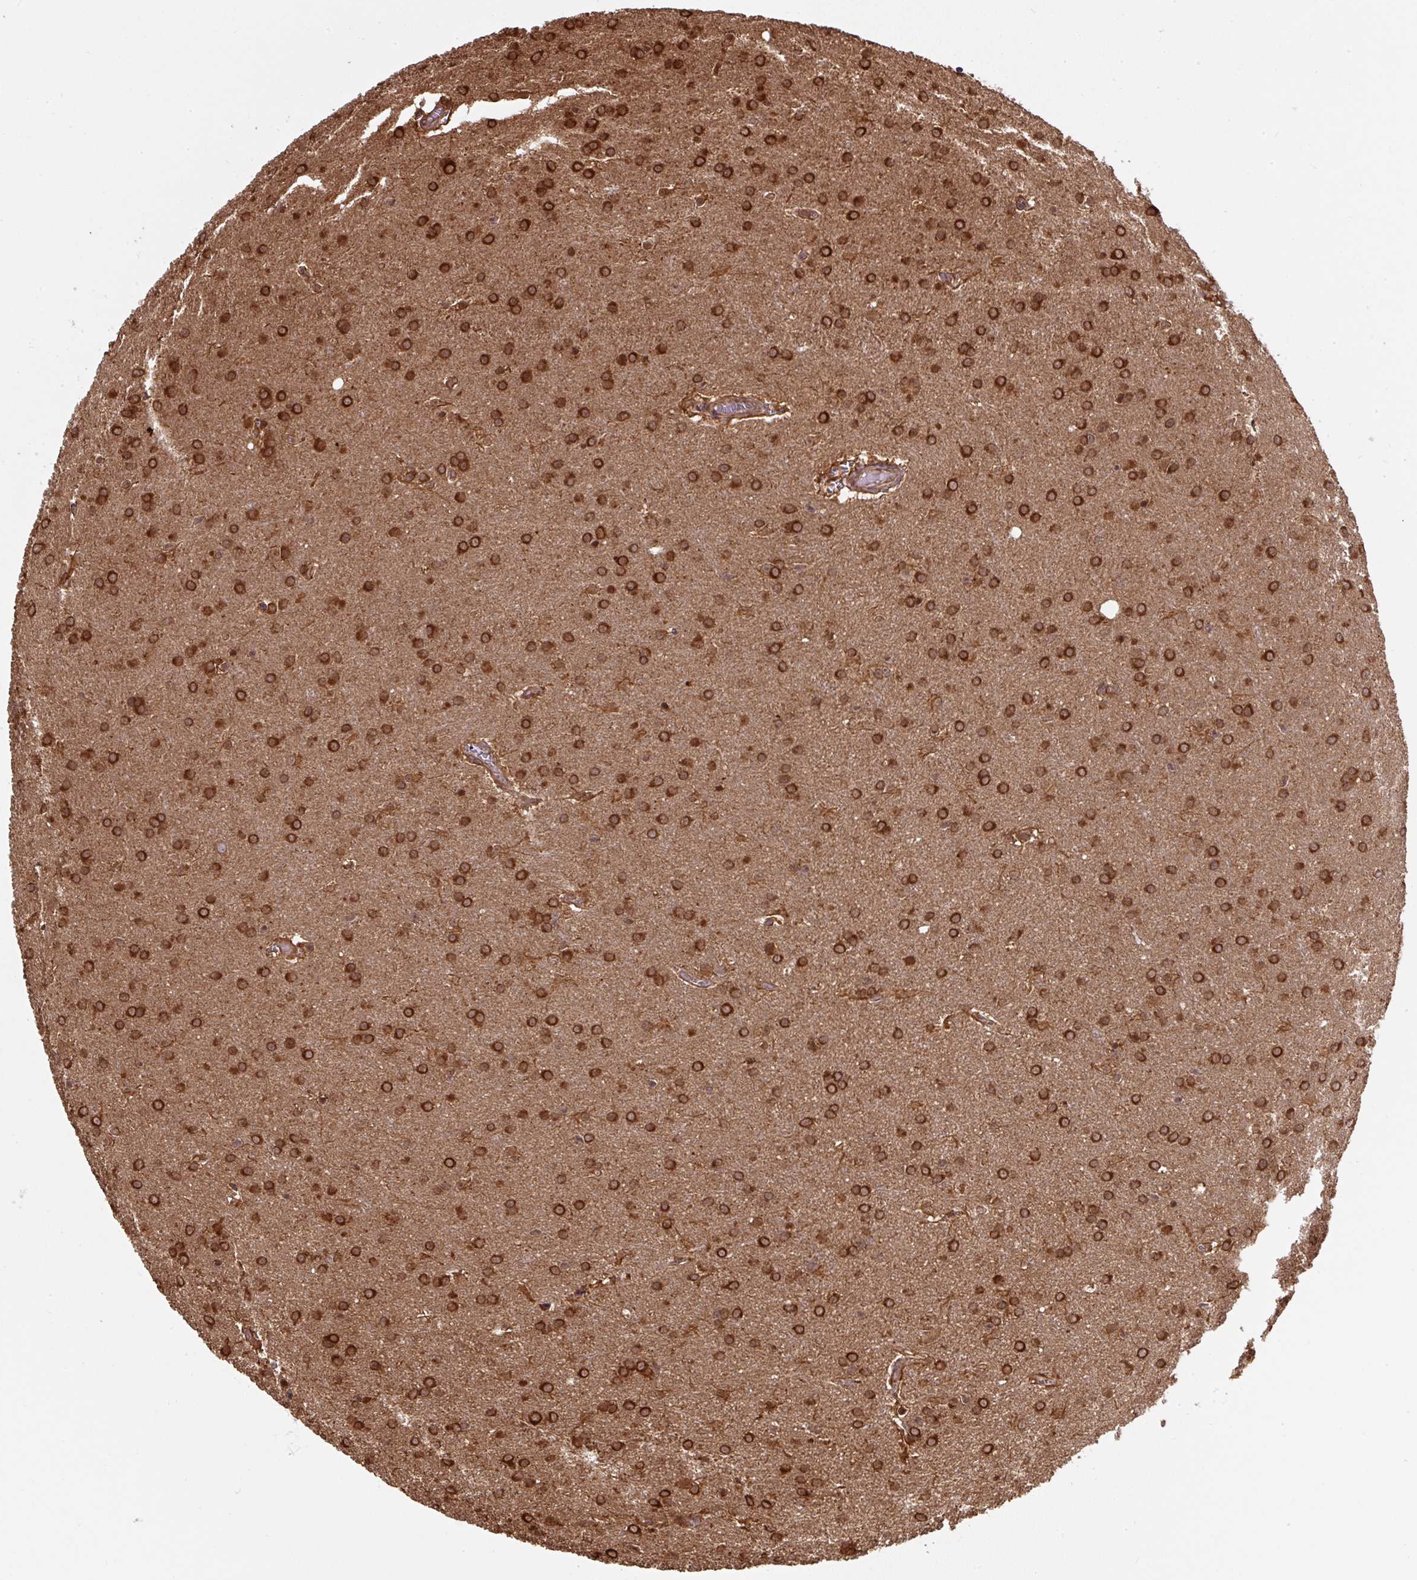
{"staining": {"intensity": "strong", "quantity": ">75%", "location": "cytoplasmic/membranous"}, "tissue": "glioma", "cell_type": "Tumor cells", "image_type": "cancer", "snomed": [{"axis": "morphology", "description": "Glioma, malignant, Low grade"}, {"axis": "topography", "description": "Brain"}], "caption": "Immunohistochemistry micrograph of low-grade glioma (malignant) stained for a protein (brown), which displays high levels of strong cytoplasmic/membranous positivity in about >75% of tumor cells.", "gene": "ST13", "patient": {"sex": "female", "age": 32}}